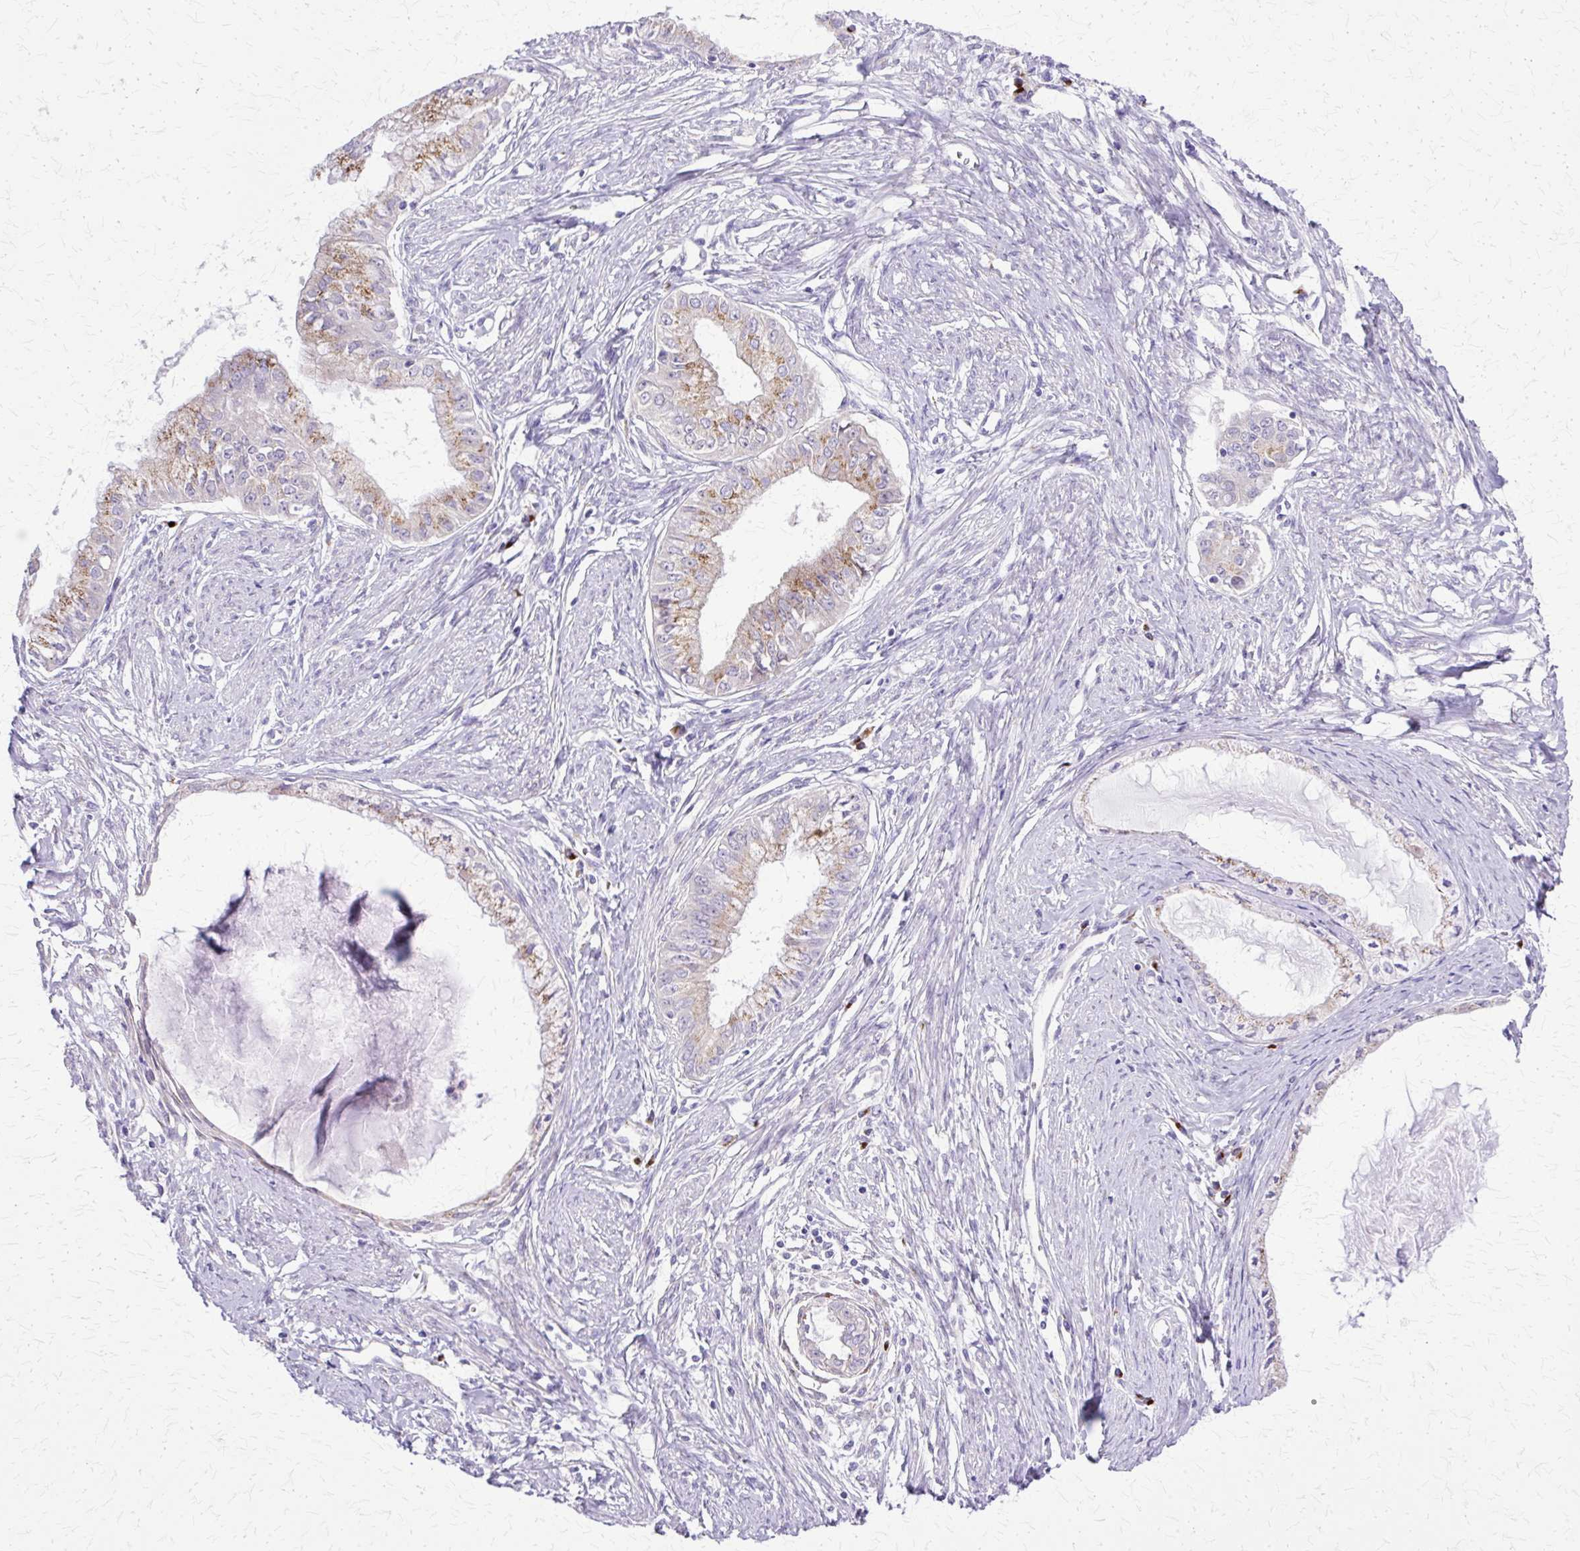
{"staining": {"intensity": "weak", "quantity": "<25%", "location": "cytoplasmic/membranous"}, "tissue": "endometrial cancer", "cell_type": "Tumor cells", "image_type": "cancer", "snomed": [{"axis": "morphology", "description": "Adenocarcinoma, NOS"}, {"axis": "topography", "description": "Endometrium"}], "caption": "Tumor cells show no significant protein expression in endometrial cancer (adenocarcinoma). Brightfield microscopy of IHC stained with DAB (3,3'-diaminobenzidine) (brown) and hematoxylin (blue), captured at high magnification.", "gene": "TBC1D3G", "patient": {"sex": "female", "age": 76}}